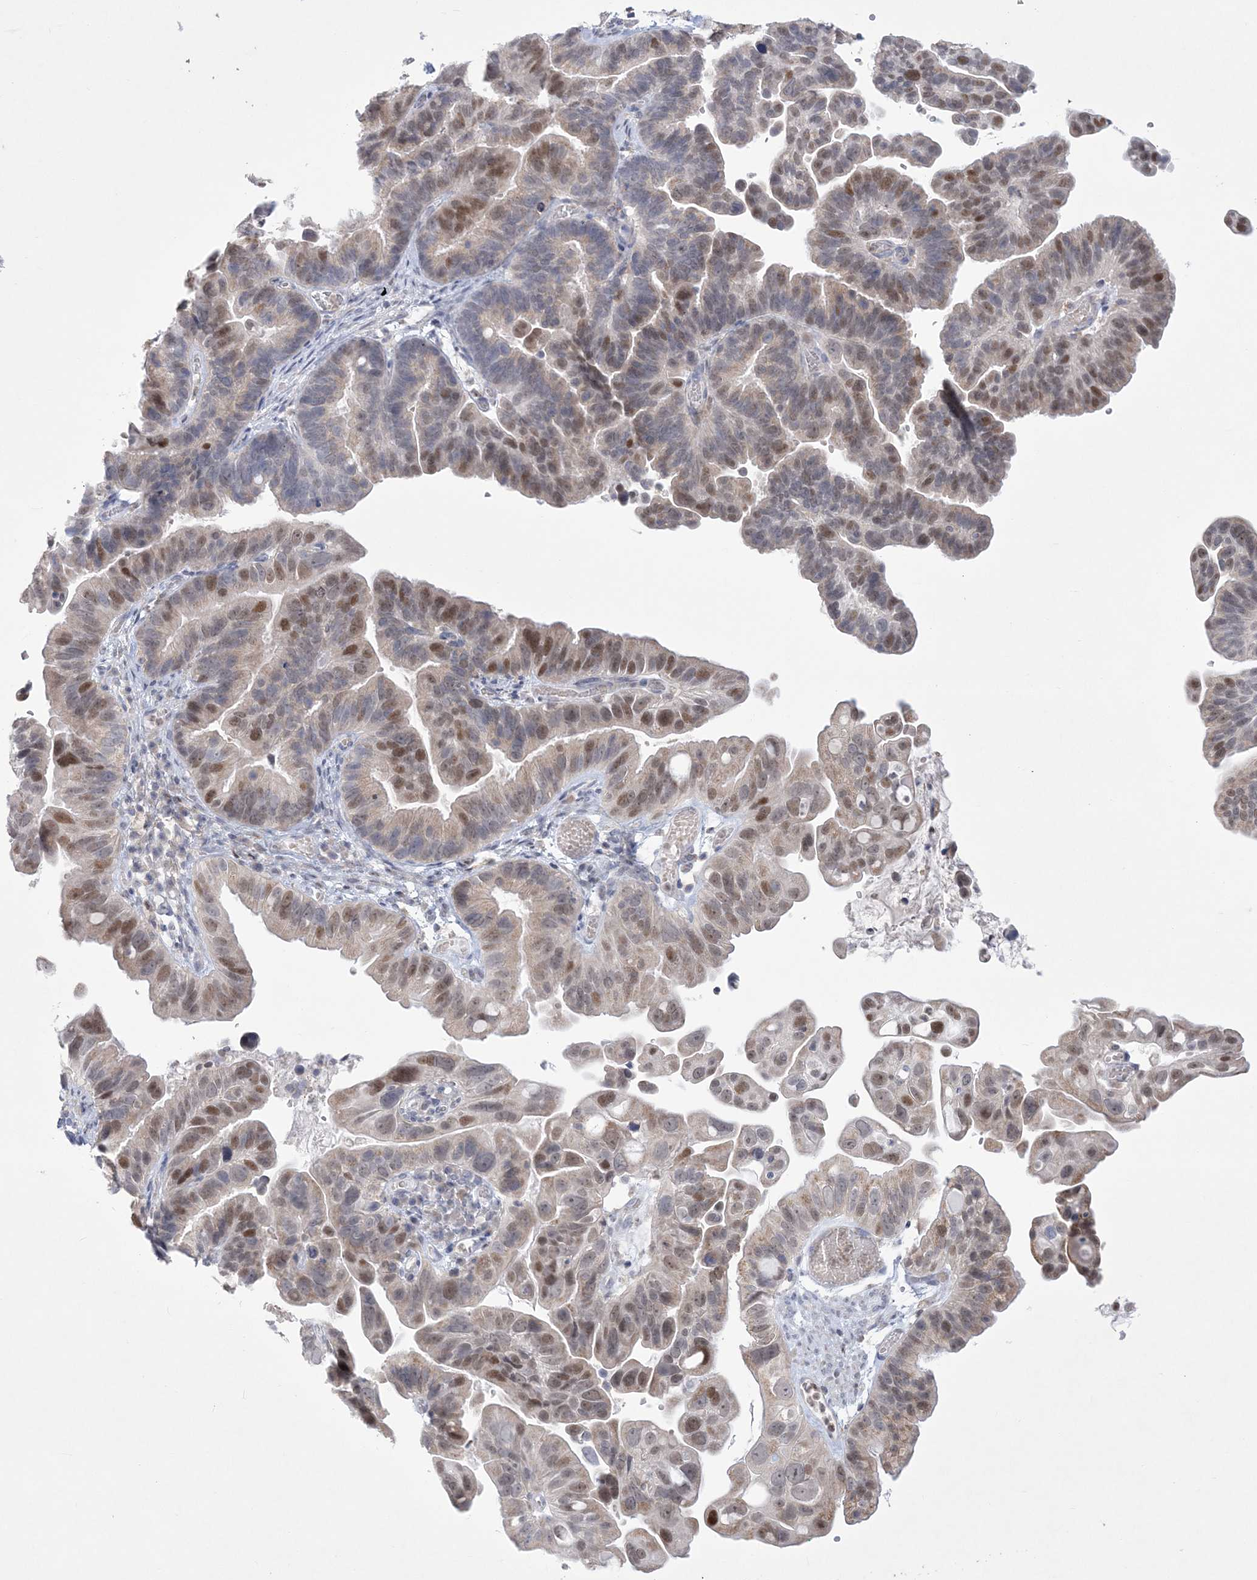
{"staining": {"intensity": "moderate", "quantity": "25%-75%", "location": "nuclear"}, "tissue": "ovarian cancer", "cell_type": "Tumor cells", "image_type": "cancer", "snomed": [{"axis": "morphology", "description": "Cystadenocarcinoma, serous, NOS"}, {"axis": "topography", "description": "Ovary"}], "caption": "Human serous cystadenocarcinoma (ovarian) stained with a brown dye reveals moderate nuclear positive expression in about 25%-75% of tumor cells.", "gene": "WDR27", "patient": {"sex": "female", "age": 56}}